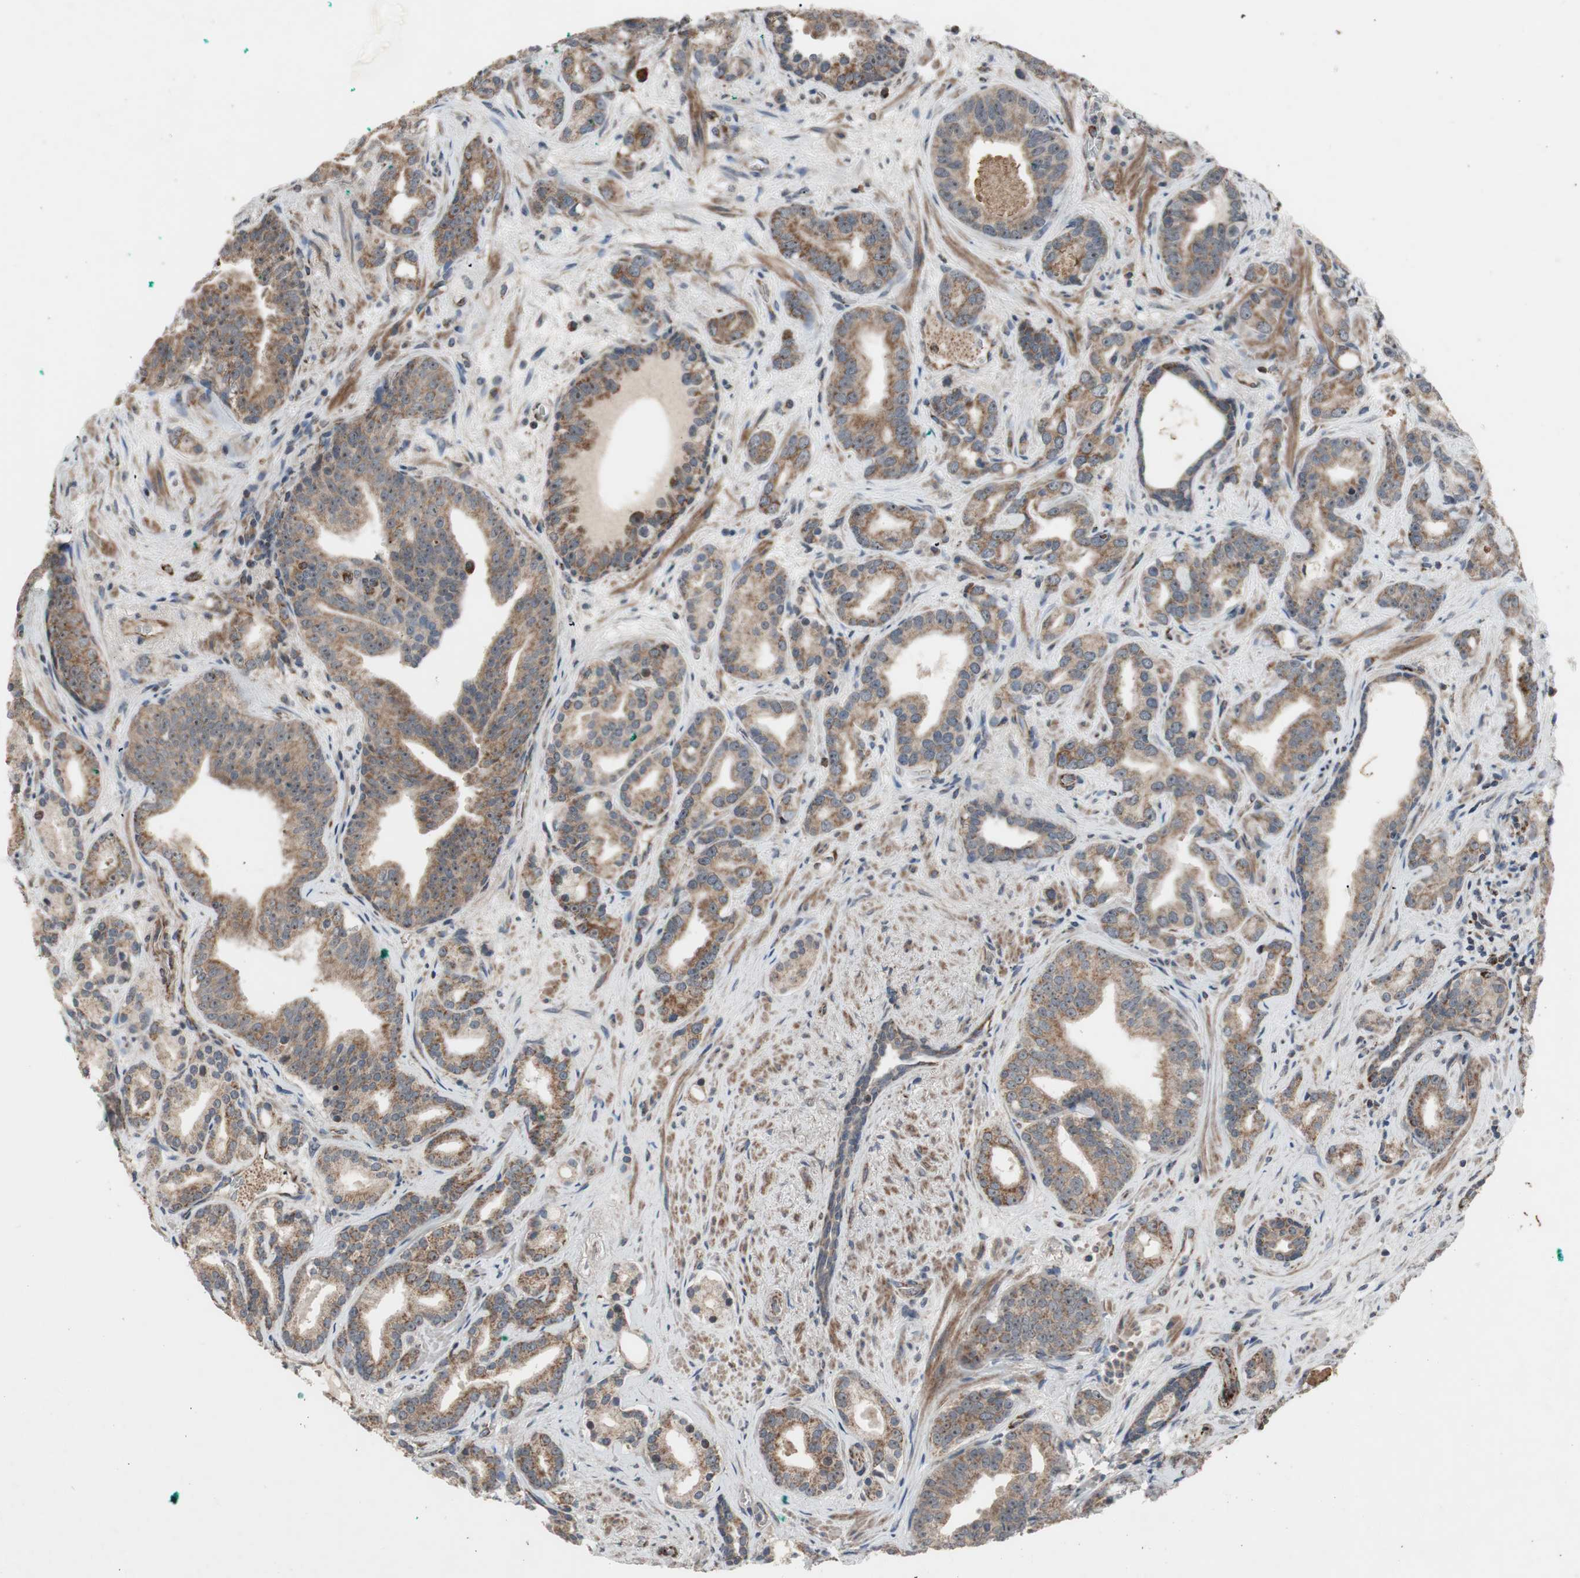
{"staining": {"intensity": "moderate", "quantity": ">75%", "location": "cytoplasmic/membranous"}, "tissue": "prostate cancer", "cell_type": "Tumor cells", "image_type": "cancer", "snomed": [{"axis": "morphology", "description": "Adenocarcinoma, Low grade"}, {"axis": "topography", "description": "Prostate"}], "caption": "The micrograph demonstrates staining of adenocarcinoma (low-grade) (prostate), revealing moderate cytoplasmic/membranous protein positivity (brown color) within tumor cells. (Brightfield microscopy of DAB IHC at high magnification).", "gene": "CPT1A", "patient": {"sex": "male", "age": 63}}